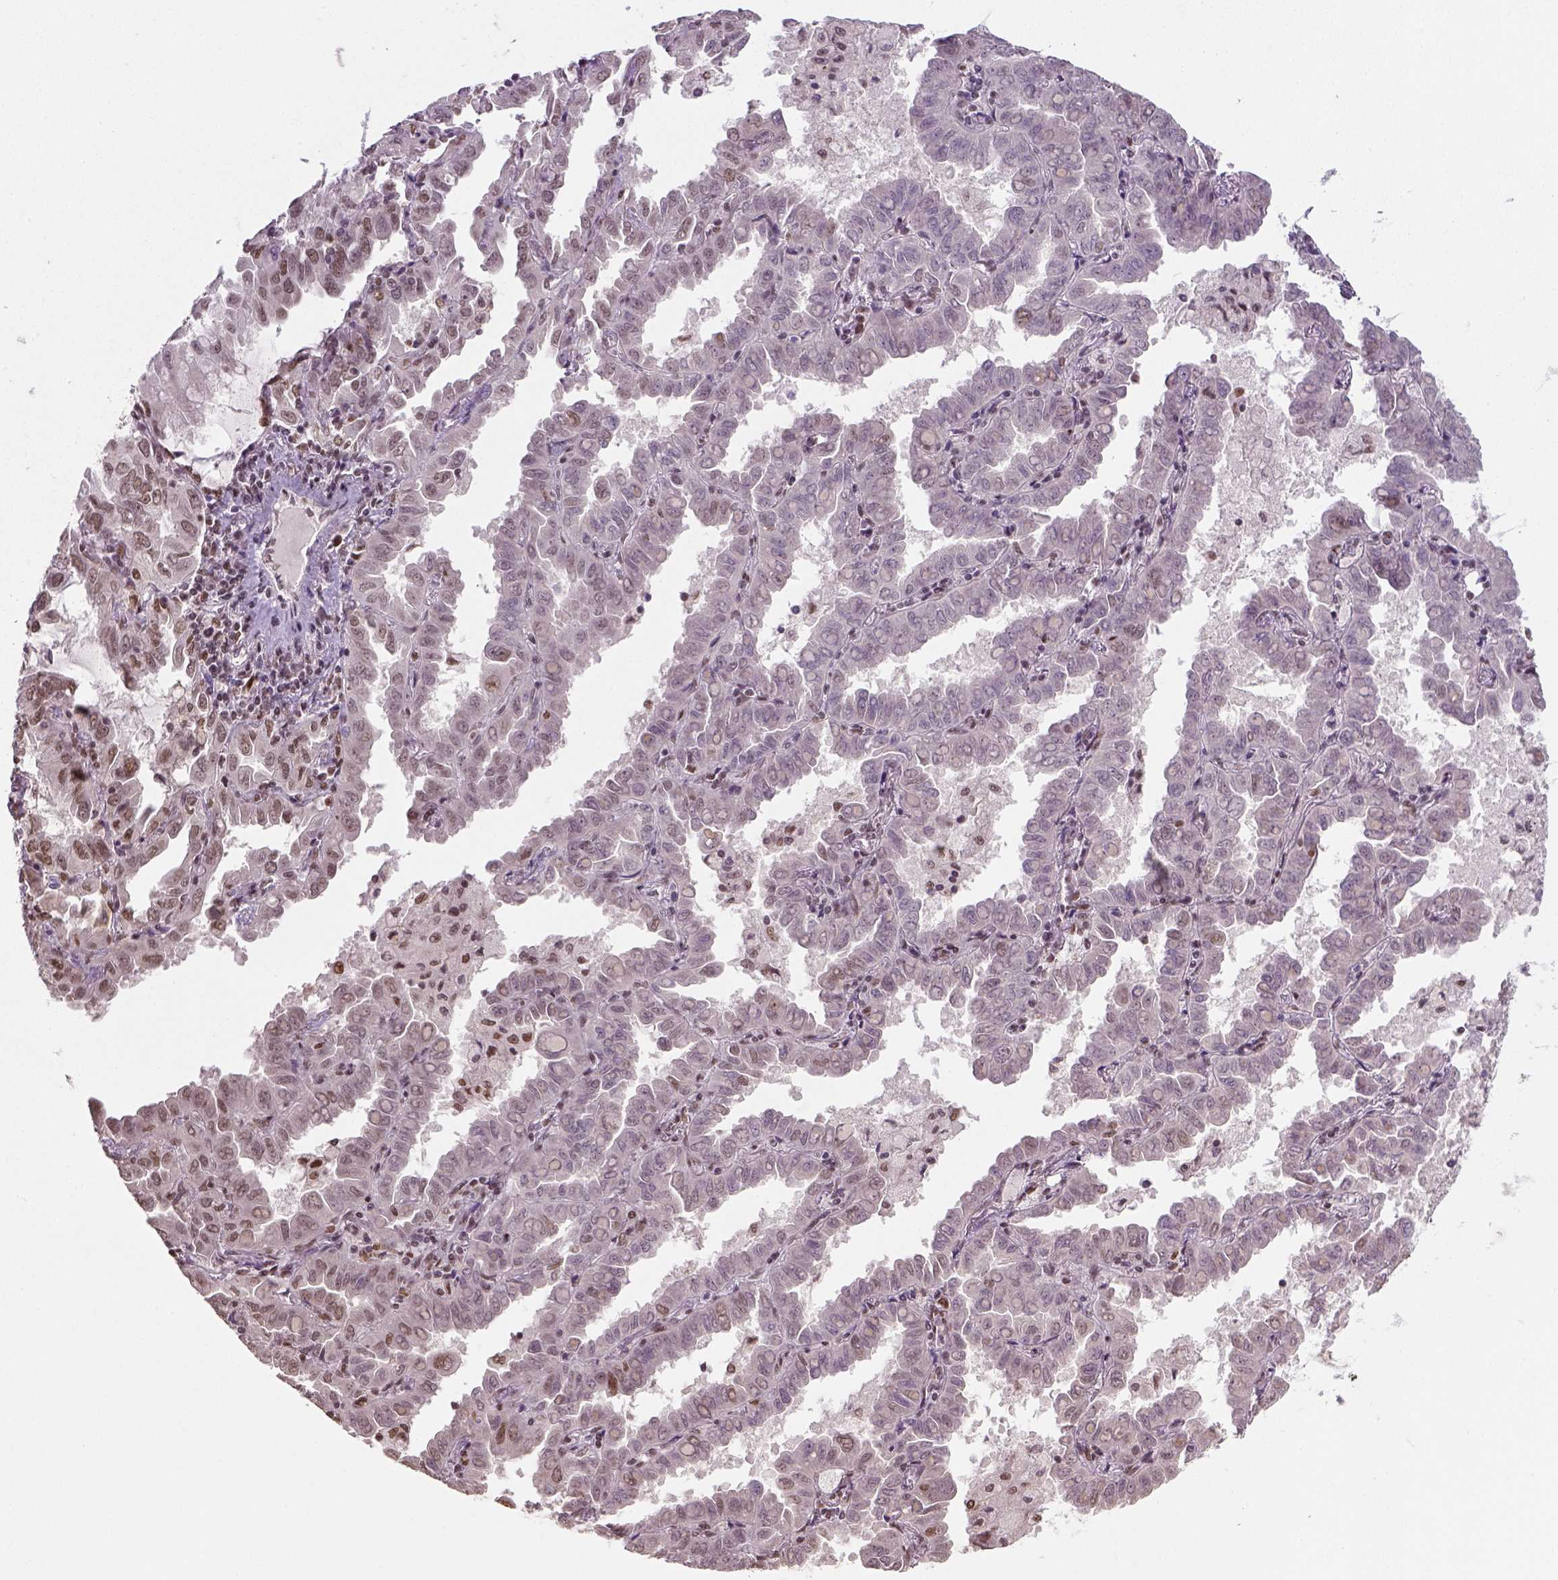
{"staining": {"intensity": "moderate", "quantity": ">75%", "location": "nuclear"}, "tissue": "lung cancer", "cell_type": "Tumor cells", "image_type": "cancer", "snomed": [{"axis": "morphology", "description": "Adenocarcinoma, NOS"}, {"axis": "topography", "description": "Lung"}], "caption": "The immunohistochemical stain labels moderate nuclear staining in tumor cells of lung cancer tissue.", "gene": "FANCE", "patient": {"sex": "male", "age": 64}}